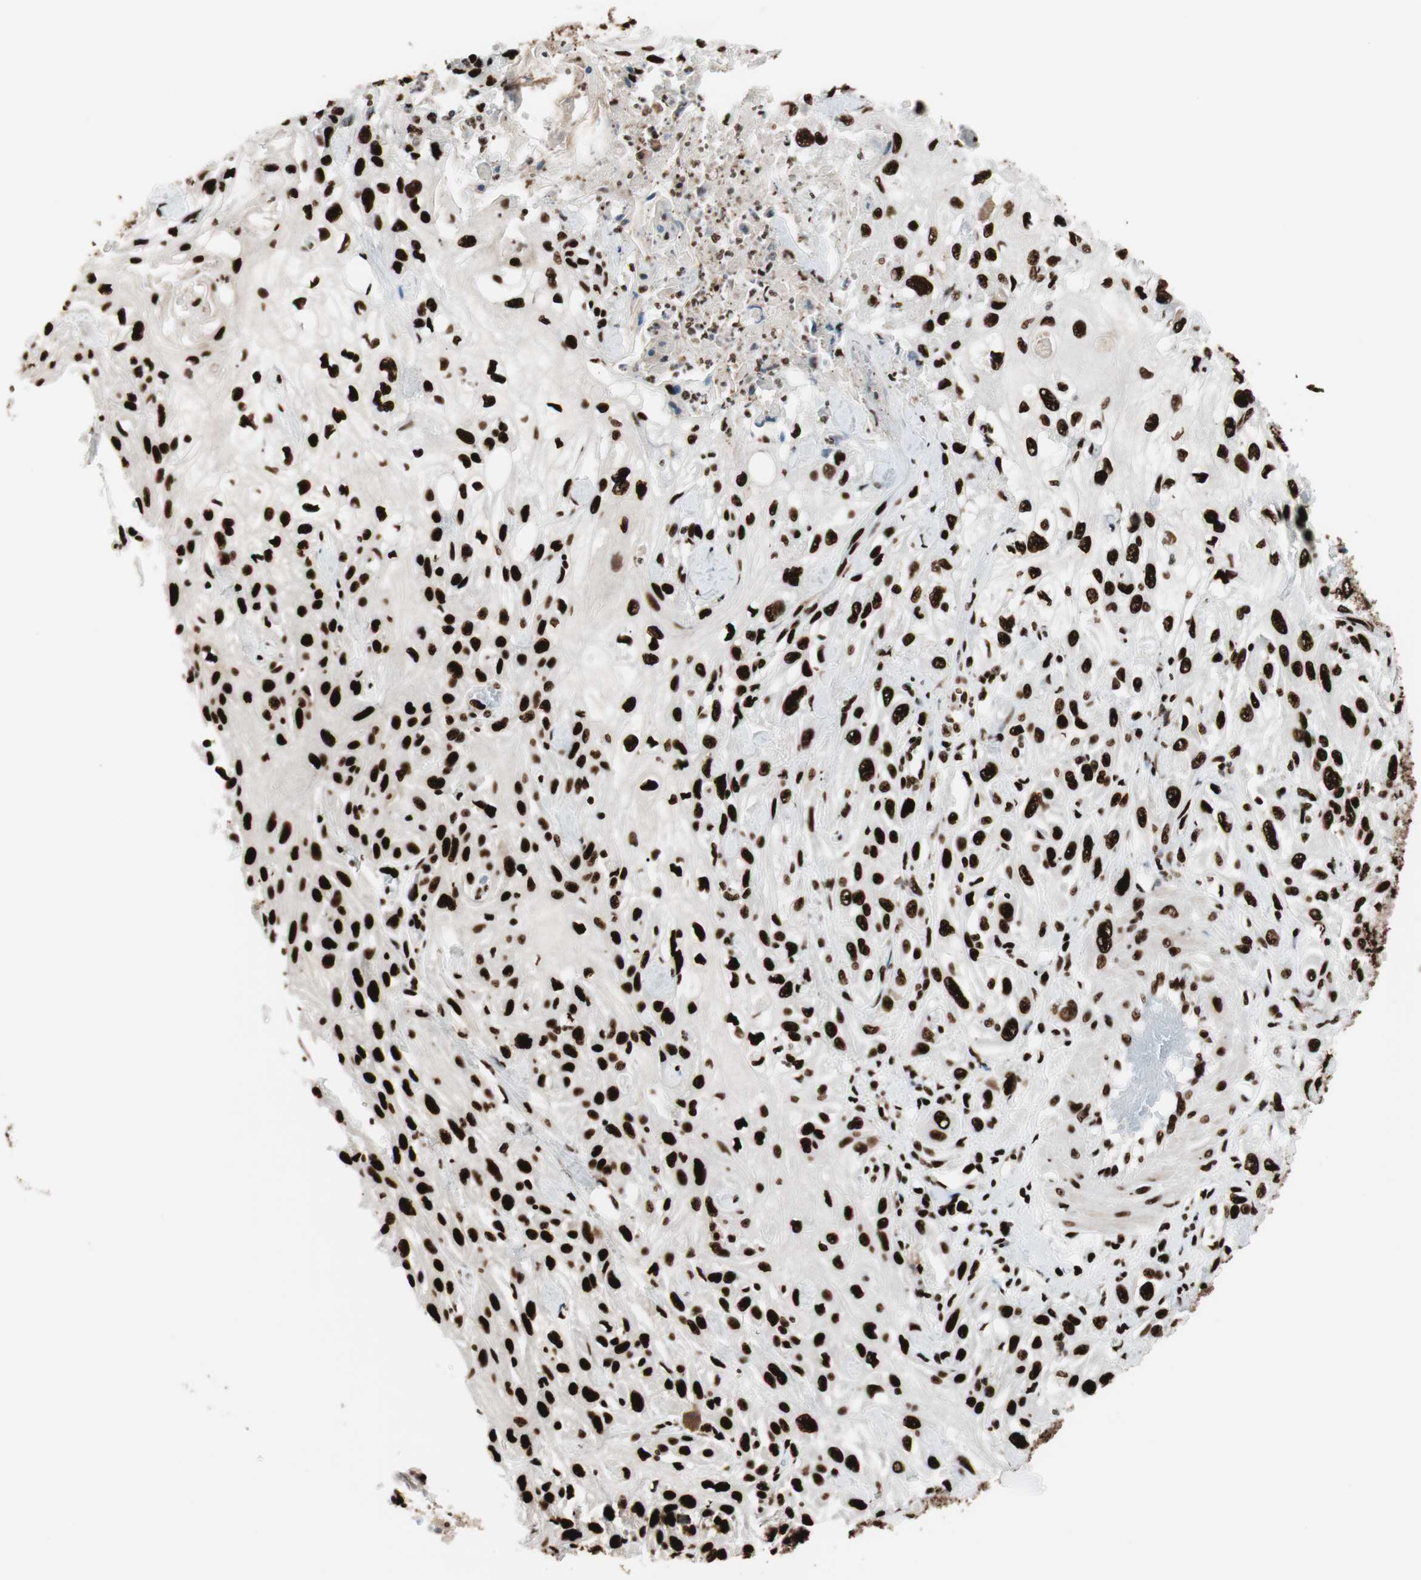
{"staining": {"intensity": "strong", "quantity": ">75%", "location": "nuclear"}, "tissue": "skin cancer", "cell_type": "Tumor cells", "image_type": "cancer", "snomed": [{"axis": "morphology", "description": "Squamous cell carcinoma, NOS"}, {"axis": "morphology", "description": "Squamous cell carcinoma, metastatic, NOS"}, {"axis": "topography", "description": "Skin"}, {"axis": "topography", "description": "Lymph node"}], "caption": "This is a histology image of immunohistochemistry staining of skin cancer (squamous cell carcinoma), which shows strong staining in the nuclear of tumor cells.", "gene": "PSME3", "patient": {"sex": "male", "age": 75}}